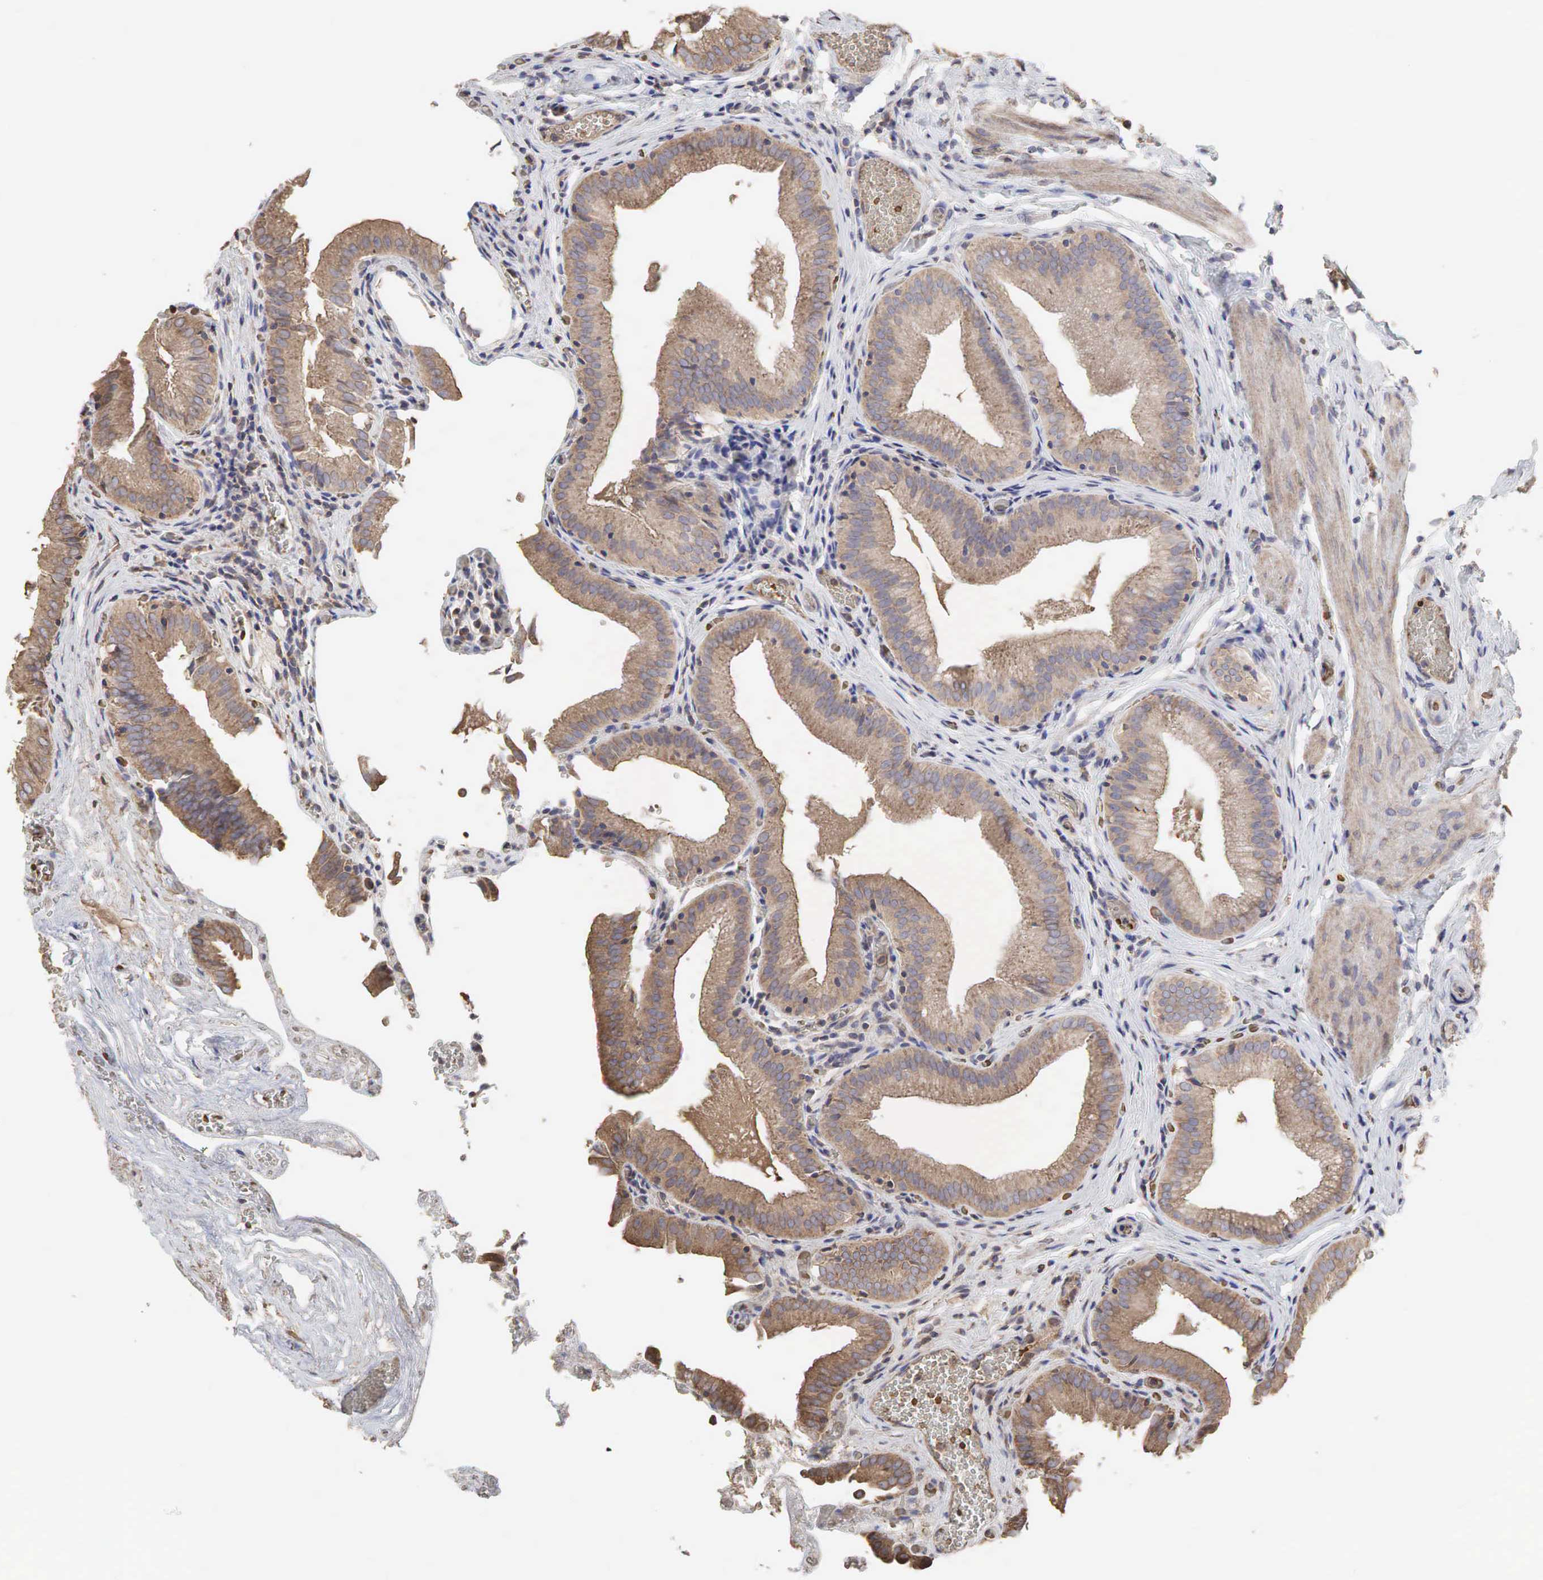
{"staining": {"intensity": "moderate", "quantity": ">75%", "location": "cytoplasmic/membranous"}, "tissue": "gallbladder", "cell_type": "Glandular cells", "image_type": "normal", "snomed": [{"axis": "morphology", "description": "Normal tissue, NOS"}, {"axis": "topography", "description": "Gallbladder"}], "caption": "An image showing moderate cytoplasmic/membranous positivity in about >75% of glandular cells in benign gallbladder, as visualized by brown immunohistochemical staining.", "gene": "PABPC5", "patient": {"sex": "female", "age": 44}}